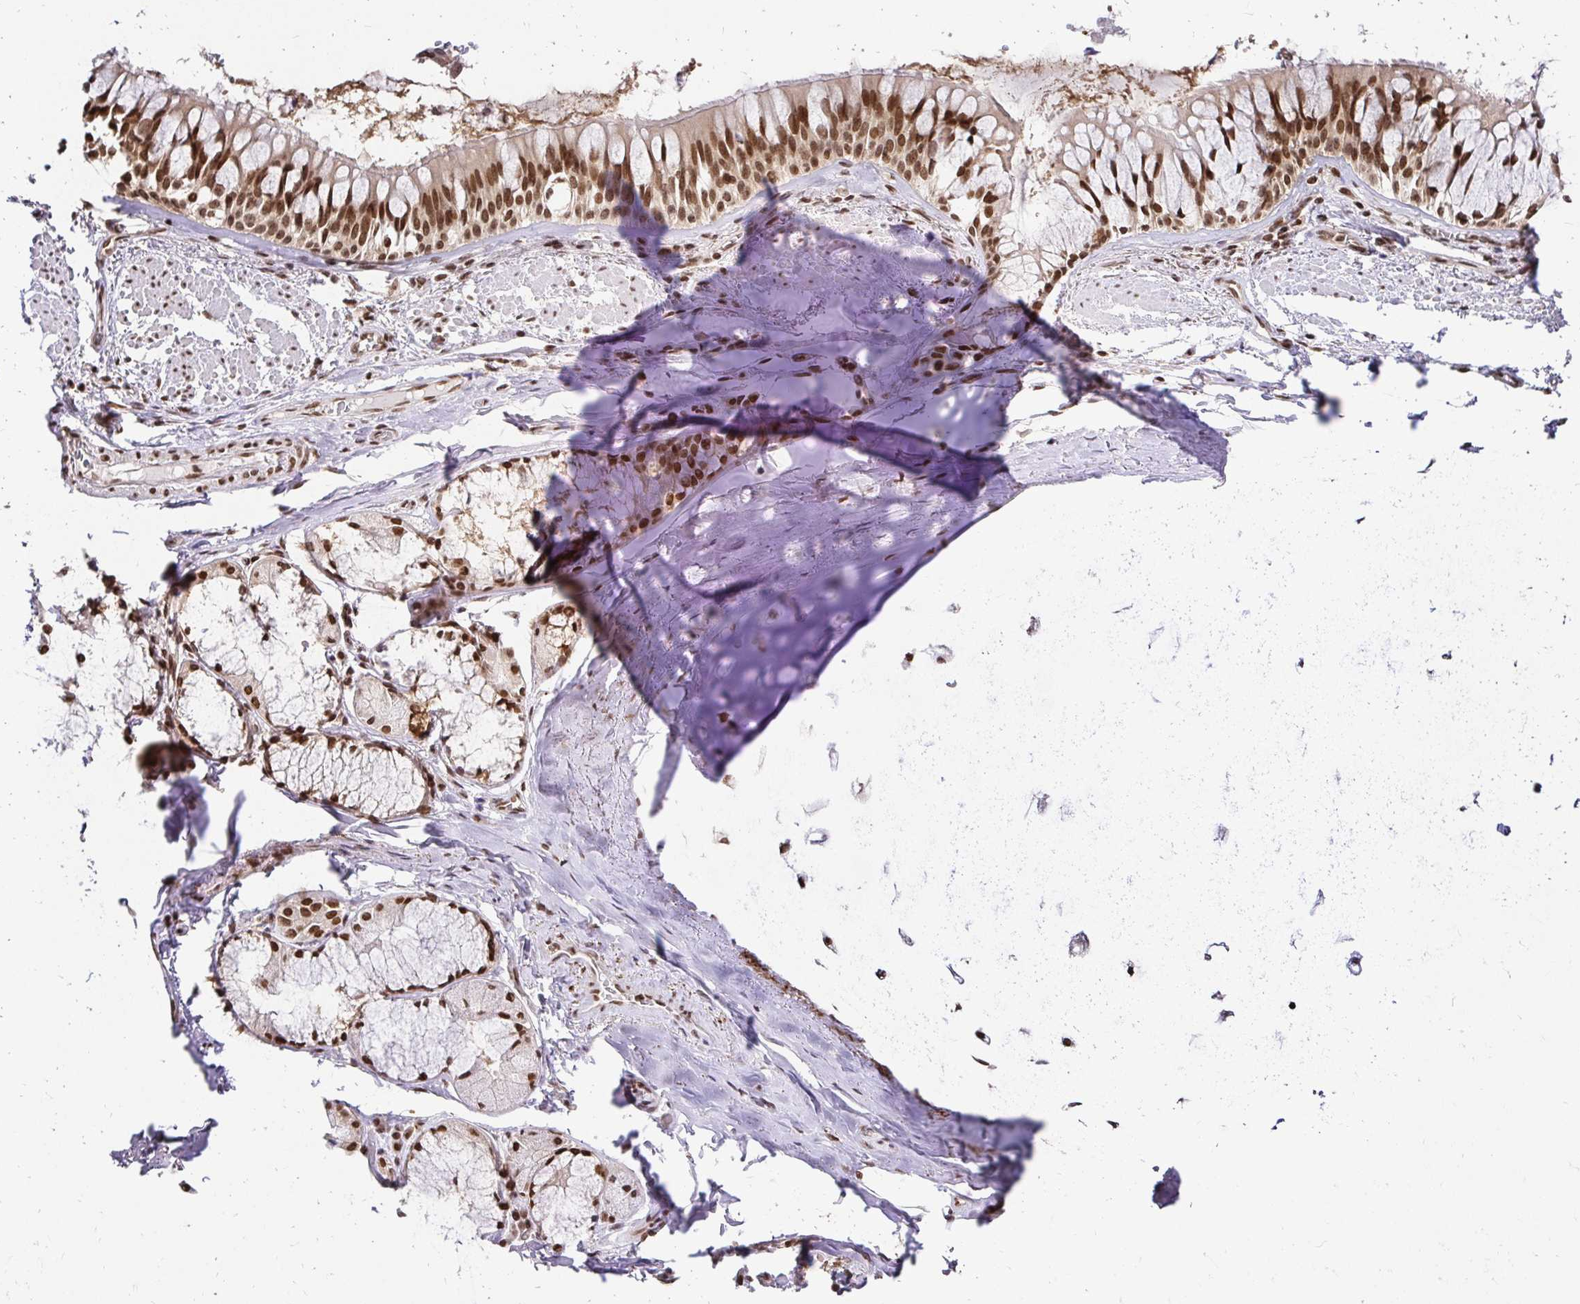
{"staining": {"intensity": "moderate", "quantity": "25%-75%", "location": "nuclear"}, "tissue": "adipose tissue", "cell_type": "Adipocytes", "image_type": "normal", "snomed": [{"axis": "morphology", "description": "Normal tissue, NOS"}, {"axis": "topography", "description": "Cartilage tissue"}, {"axis": "topography", "description": "Bronchus"}], "caption": "A histopathology image of human adipose tissue stained for a protein reveals moderate nuclear brown staining in adipocytes.", "gene": "GLYR1", "patient": {"sex": "male", "age": 64}}